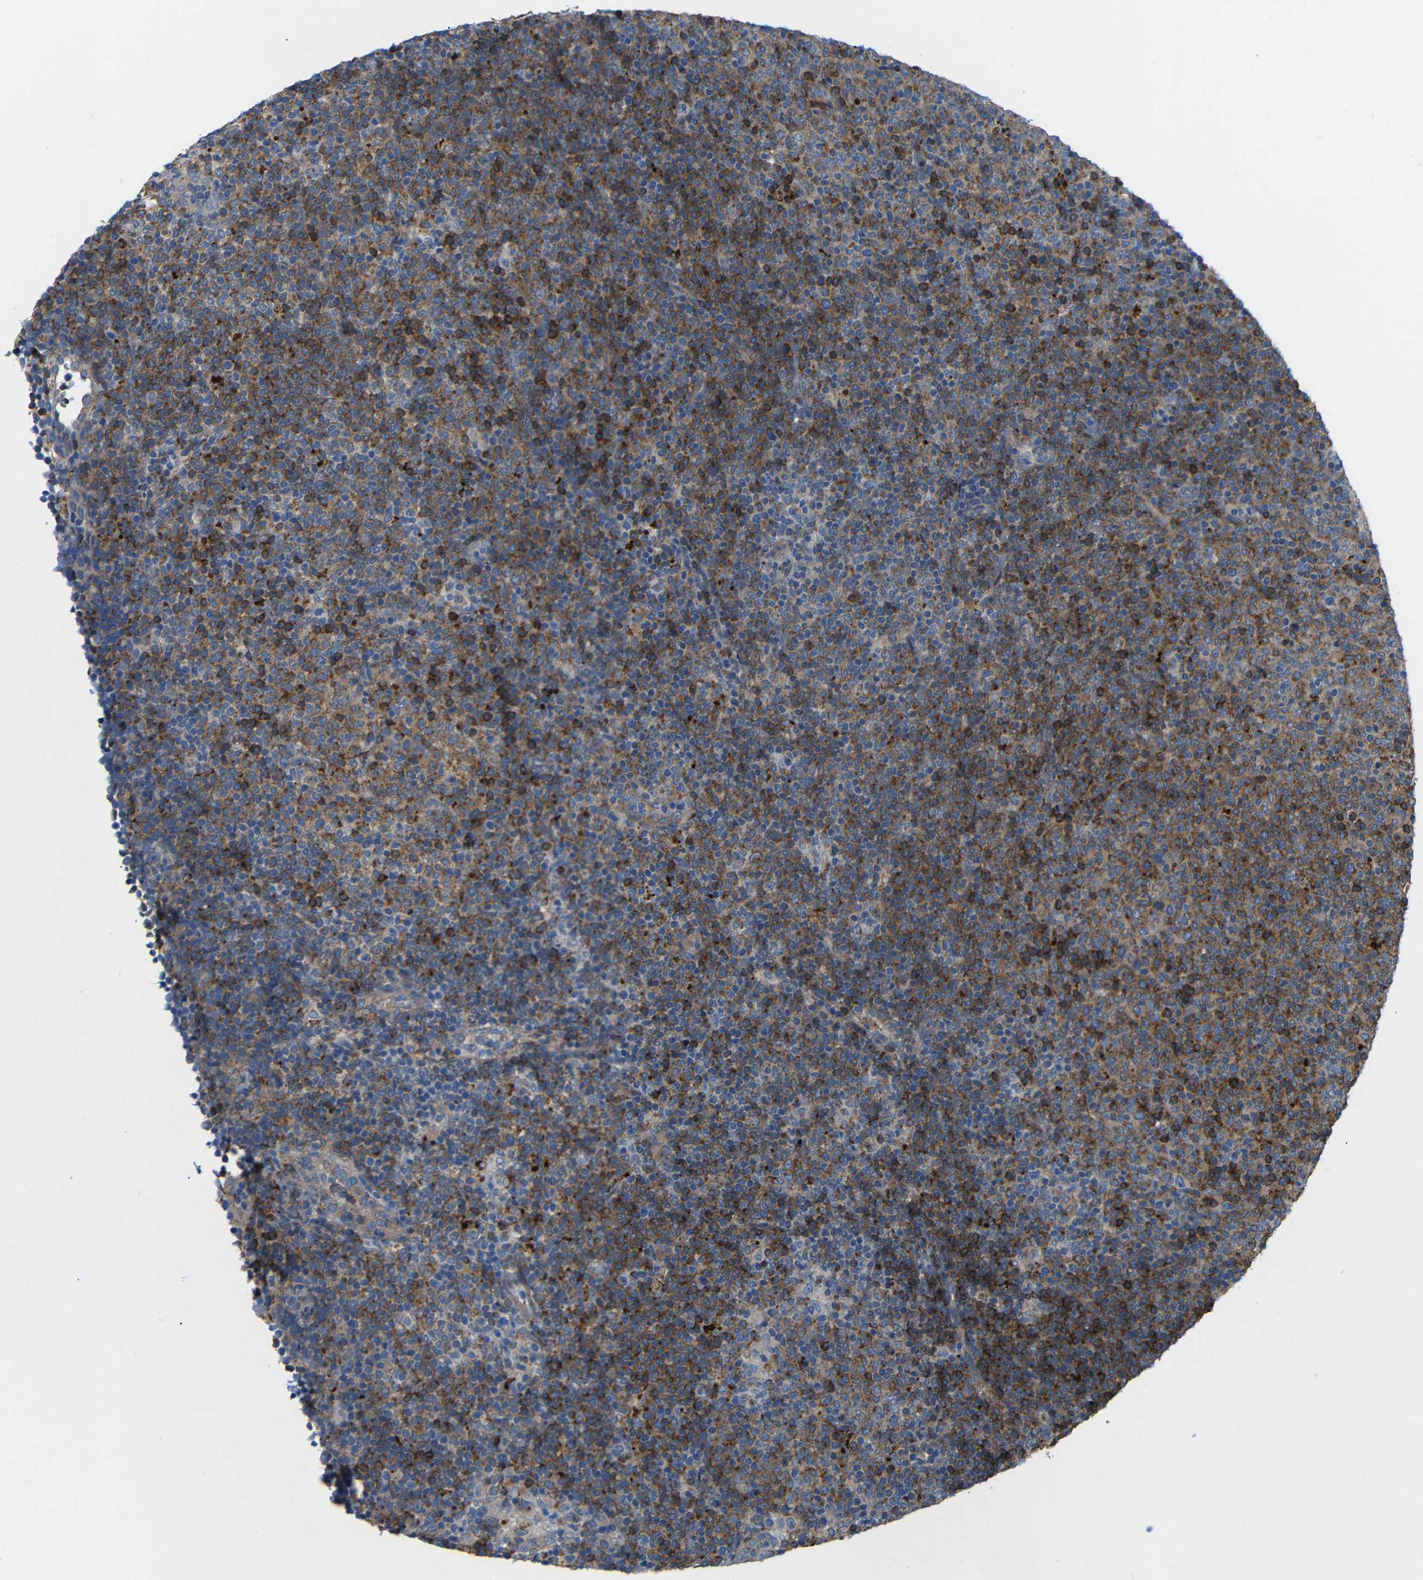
{"staining": {"intensity": "moderate", "quantity": ">75%", "location": "cytoplasmic/membranous"}, "tissue": "lymphoma", "cell_type": "Tumor cells", "image_type": "cancer", "snomed": [{"axis": "morphology", "description": "Malignant lymphoma, non-Hodgkin's type, Low grade"}, {"axis": "topography", "description": "Lymph node"}], "caption": "Brown immunohistochemical staining in human lymphoma reveals moderate cytoplasmic/membranous staining in about >75% of tumor cells.", "gene": "SYPL1", "patient": {"sex": "male", "age": 70}}